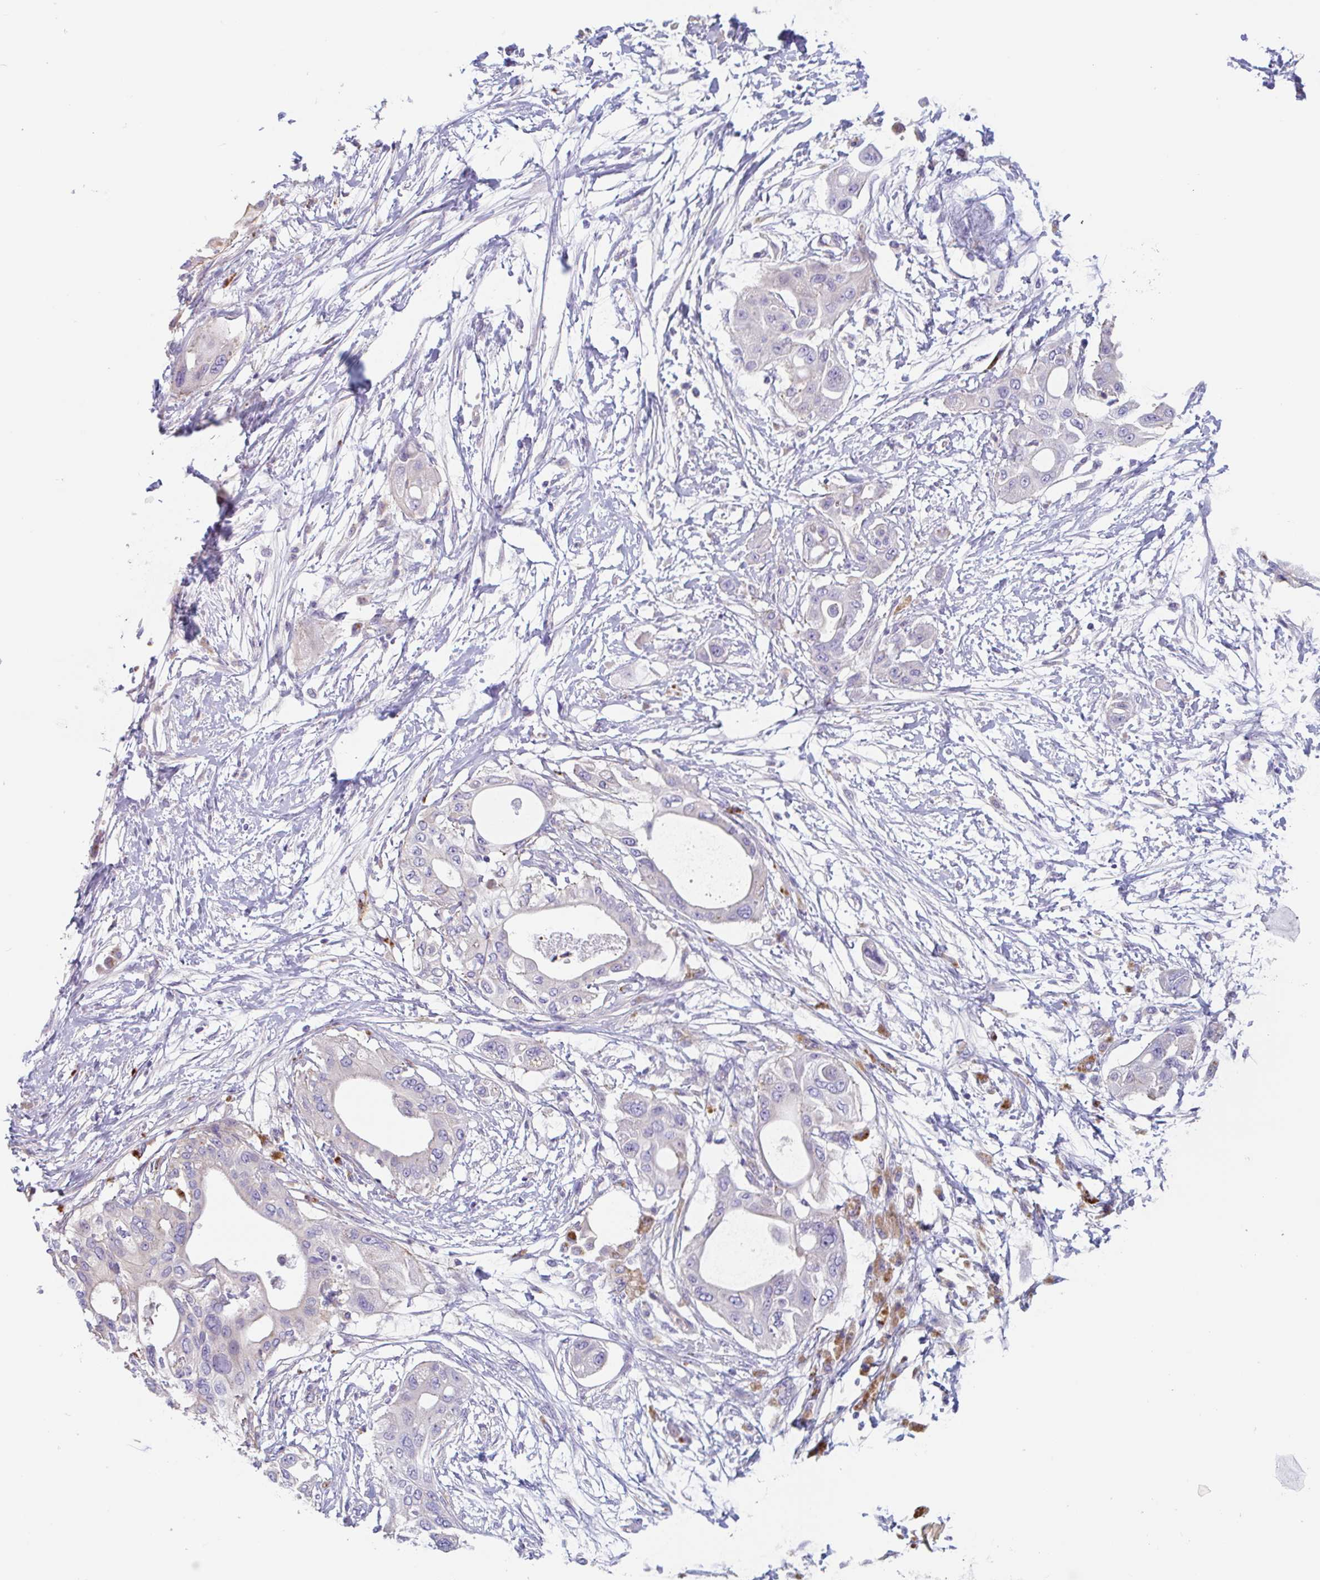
{"staining": {"intensity": "negative", "quantity": "none", "location": "none"}, "tissue": "pancreatic cancer", "cell_type": "Tumor cells", "image_type": "cancer", "snomed": [{"axis": "morphology", "description": "Adenocarcinoma, NOS"}, {"axis": "topography", "description": "Pancreas"}], "caption": "Immunohistochemical staining of pancreatic adenocarcinoma shows no significant positivity in tumor cells.", "gene": "LENG9", "patient": {"sex": "male", "age": 68}}